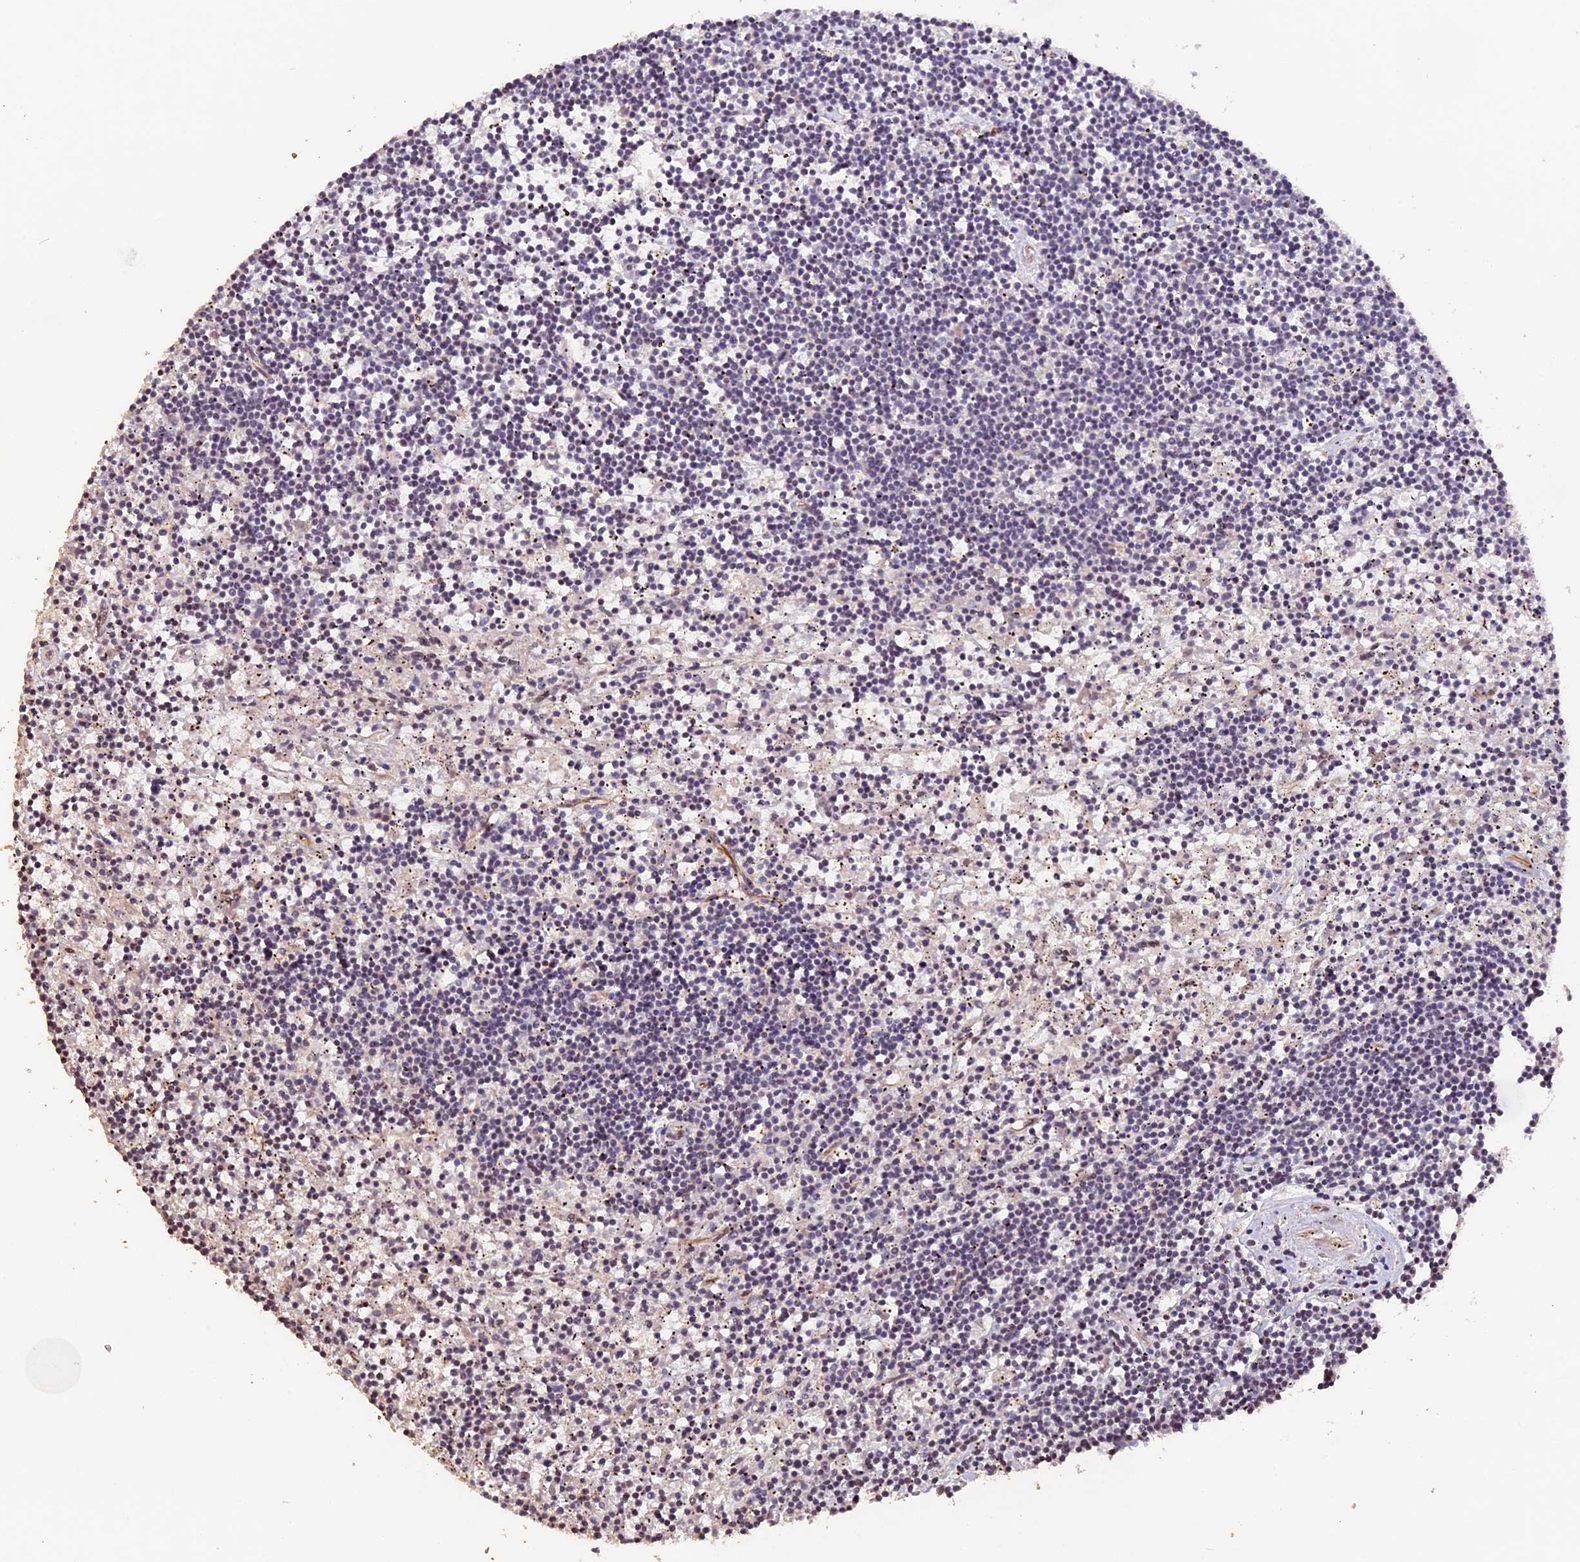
{"staining": {"intensity": "negative", "quantity": "none", "location": "none"}, "tissue": "lymphoma", "cell_type": "Tumor cells", "image_type": "cancer", "snomed": [{"axis": "morphology", "description": "Malignant lymphoma, non-Hodgkin's type, Low grade"}, {"axis": "topography", "description": "Spleen"}], "caption": "This is an immunohistochemistry histopathology image of human lymphoma. There is no staining in tumor cells.", "gene": "GNB5", "patient": {"sex": "male", "age": 76}}